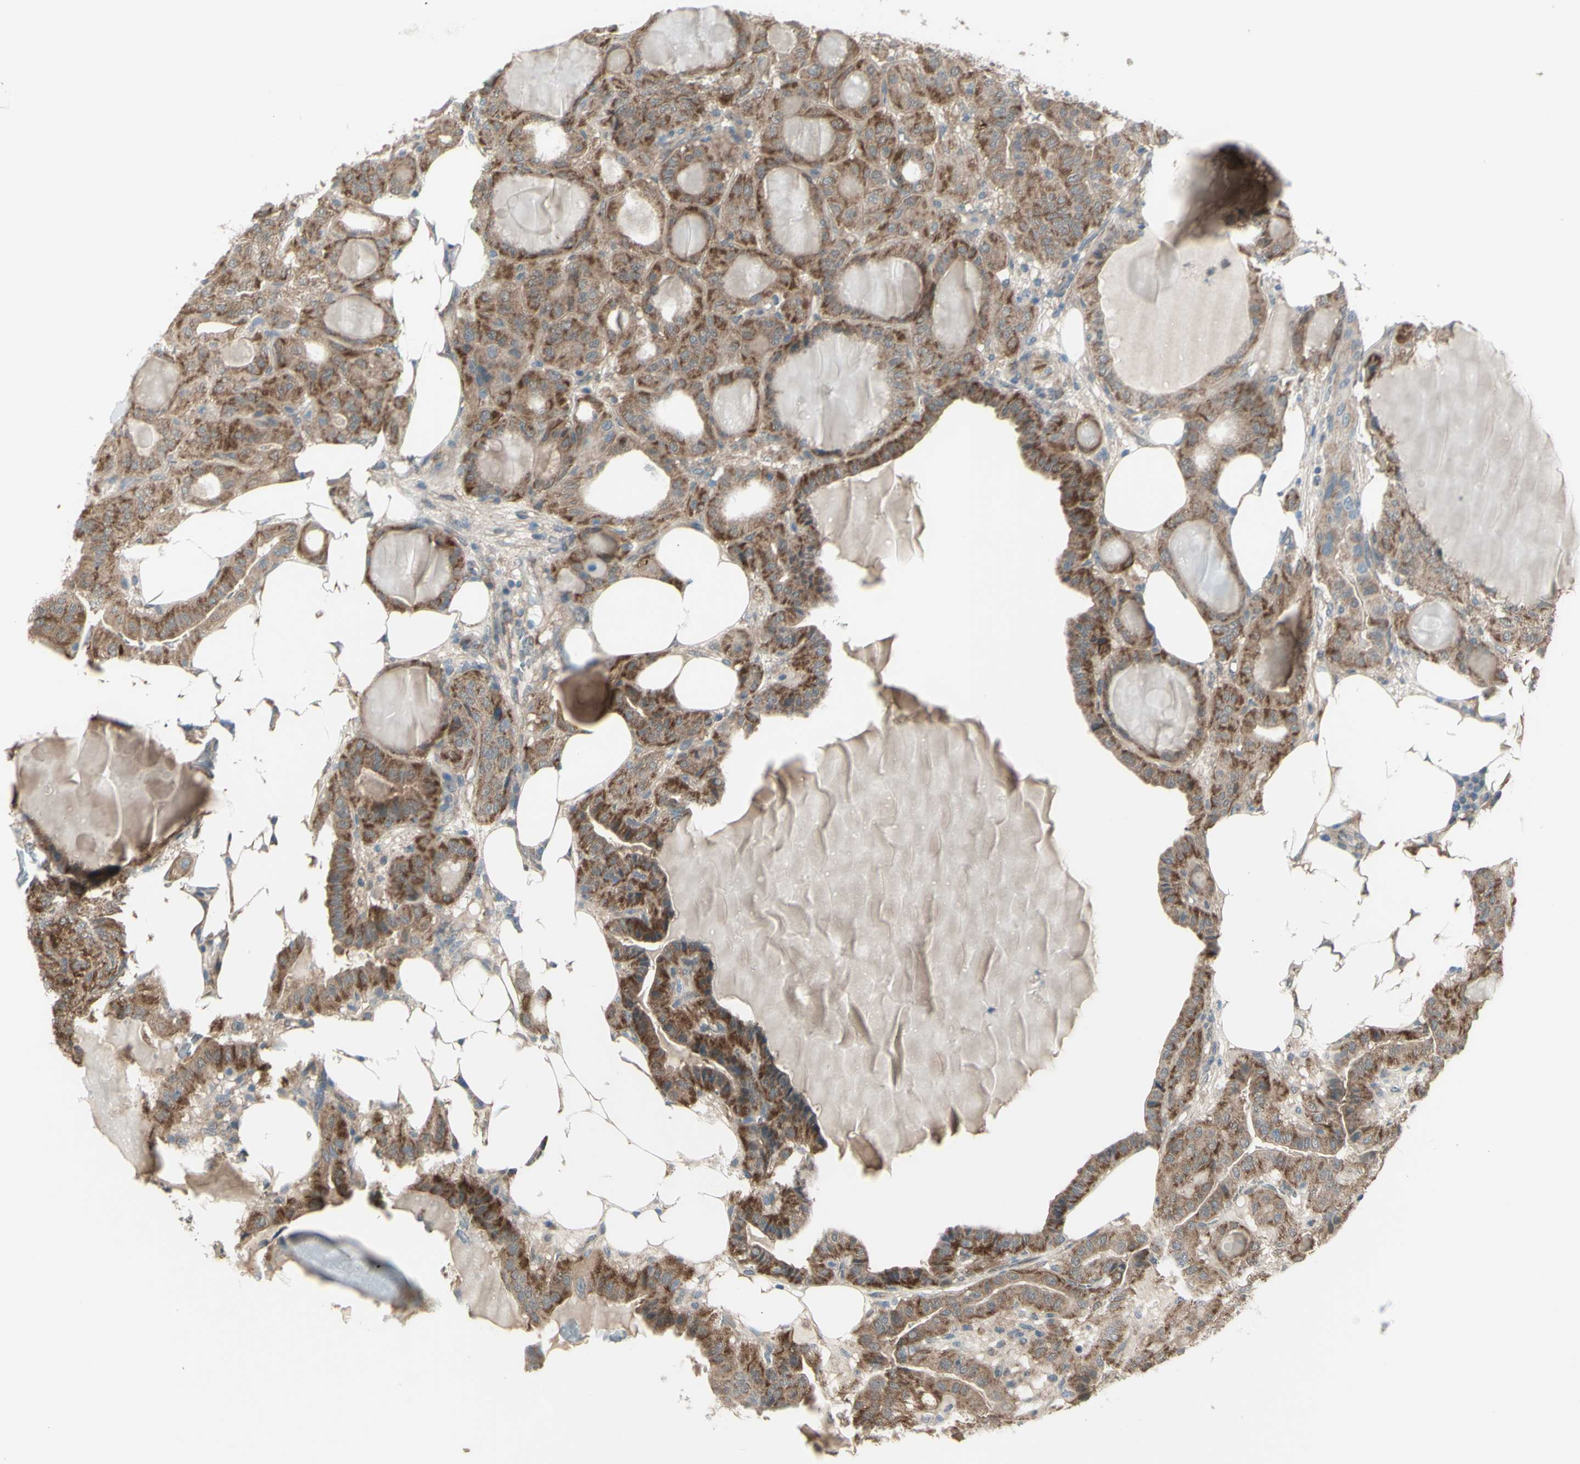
{"staining": {"intensity": "moderate", "quantity": "25%-75%", "location": "cytoplasmic/membranous"}, "tissue": "thyroid cancer", "cell_type": "Tumor cells", "image_type": "cancer", "snomed": [{"axis": "morphology", "description": "Papillary adenocarcinoma, NOS"}, {"axis": "topography", "description": "Thyroid gland"}], "caption": "IHC of thyroid cancer (papillary adenocarcinoma) reveals medium levels of moderate cytoplasmic/membranous staining in approximately 25%-75% of tumor cells.", "gene": "NAXD", "patient": {"sex": "male", "age": 77}}